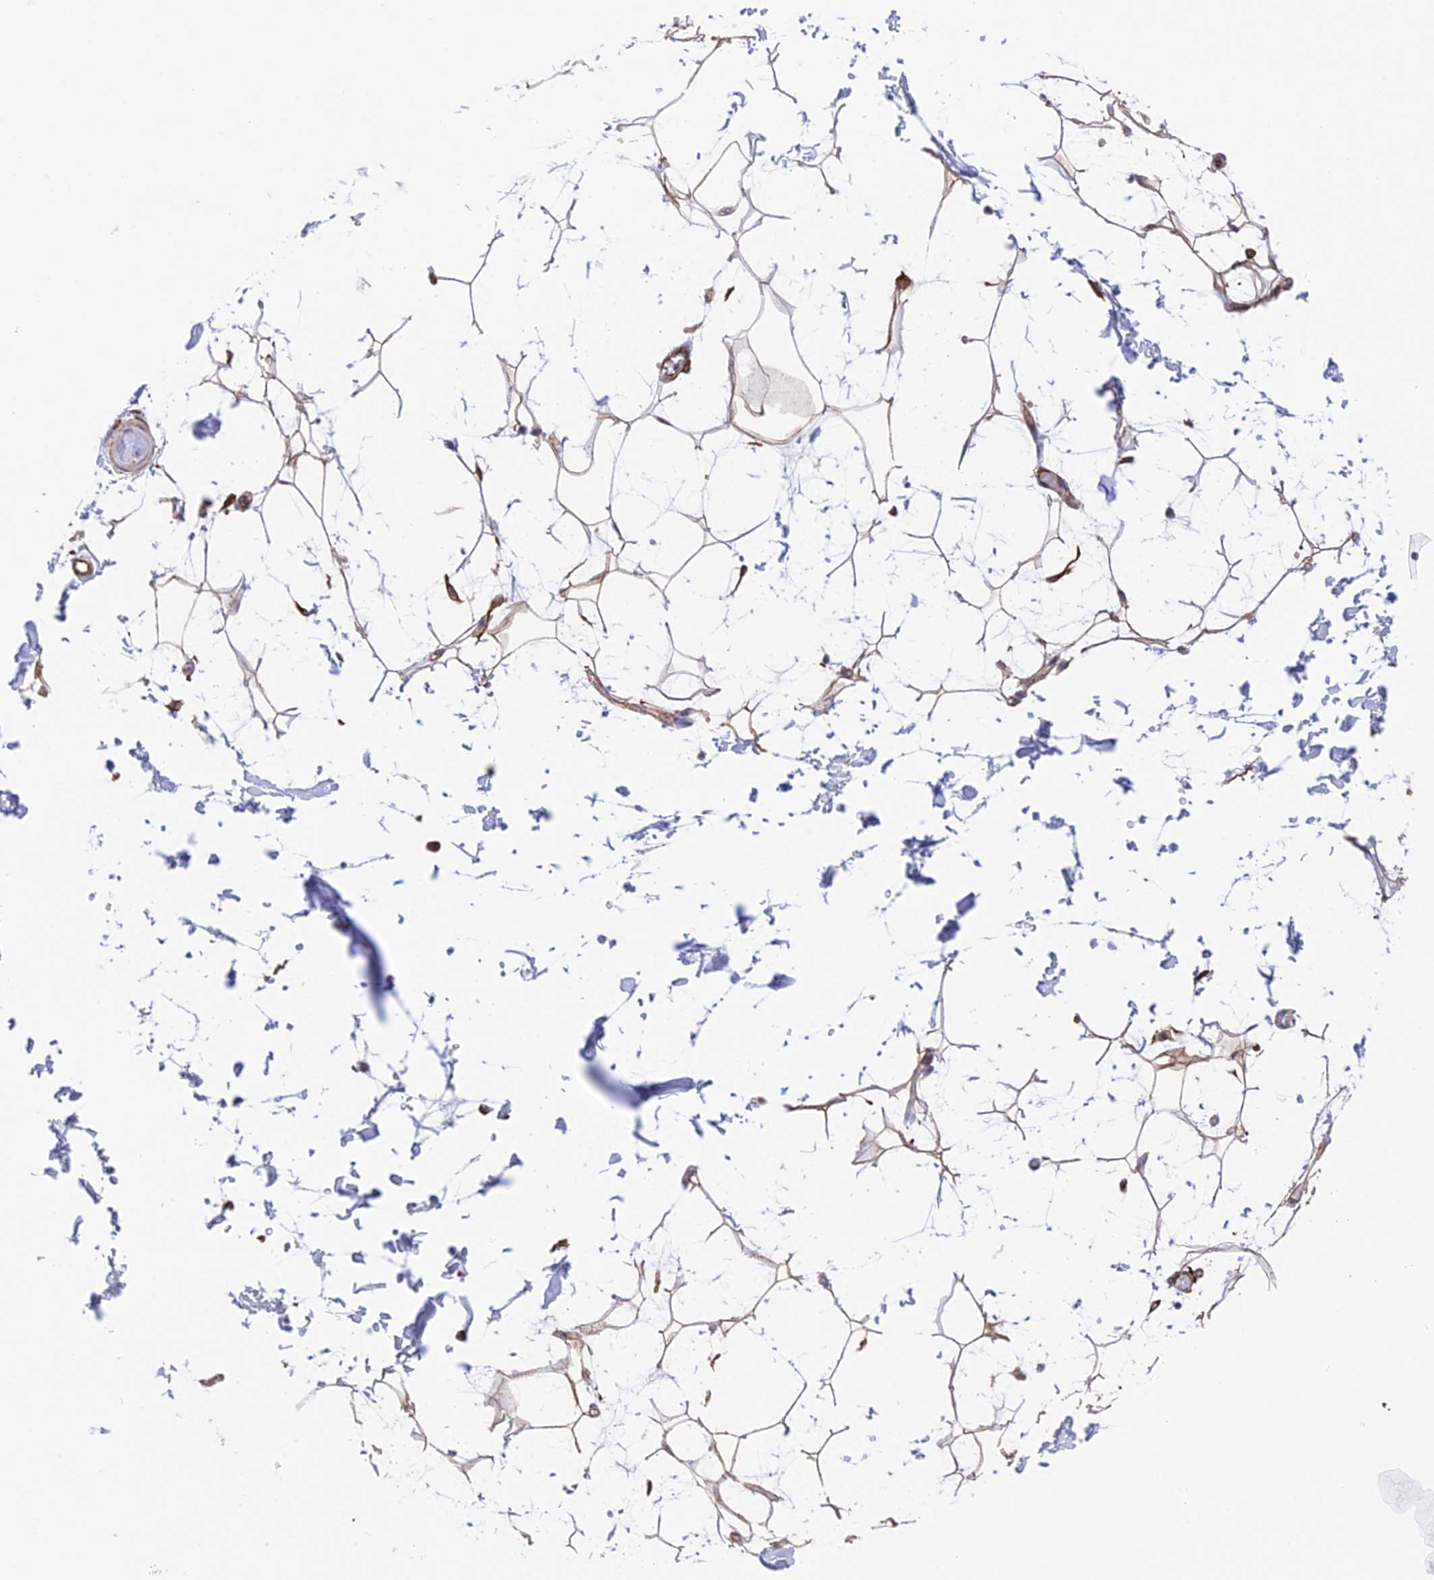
{"staining": {"intensity": "weak", "quantity": ">75%", "location": "cytoplasmic/membranous"}, "tissue": "adipose tissue", "cell_type": "Adipocytes", "image_type": "normal", "snomed": [{"axis": "morphology", "description": "Normal tissue, NOS"}, {"axis": "topography", "description": "Soft tissue"}], "caption": "Adipocytes demonstrate weak cytoplasmic/membranous expression in approximately >75% of cells in normal adipose tissue.", "gene": "ZNF652", "patient": {"sex": "male", "age": 72}}